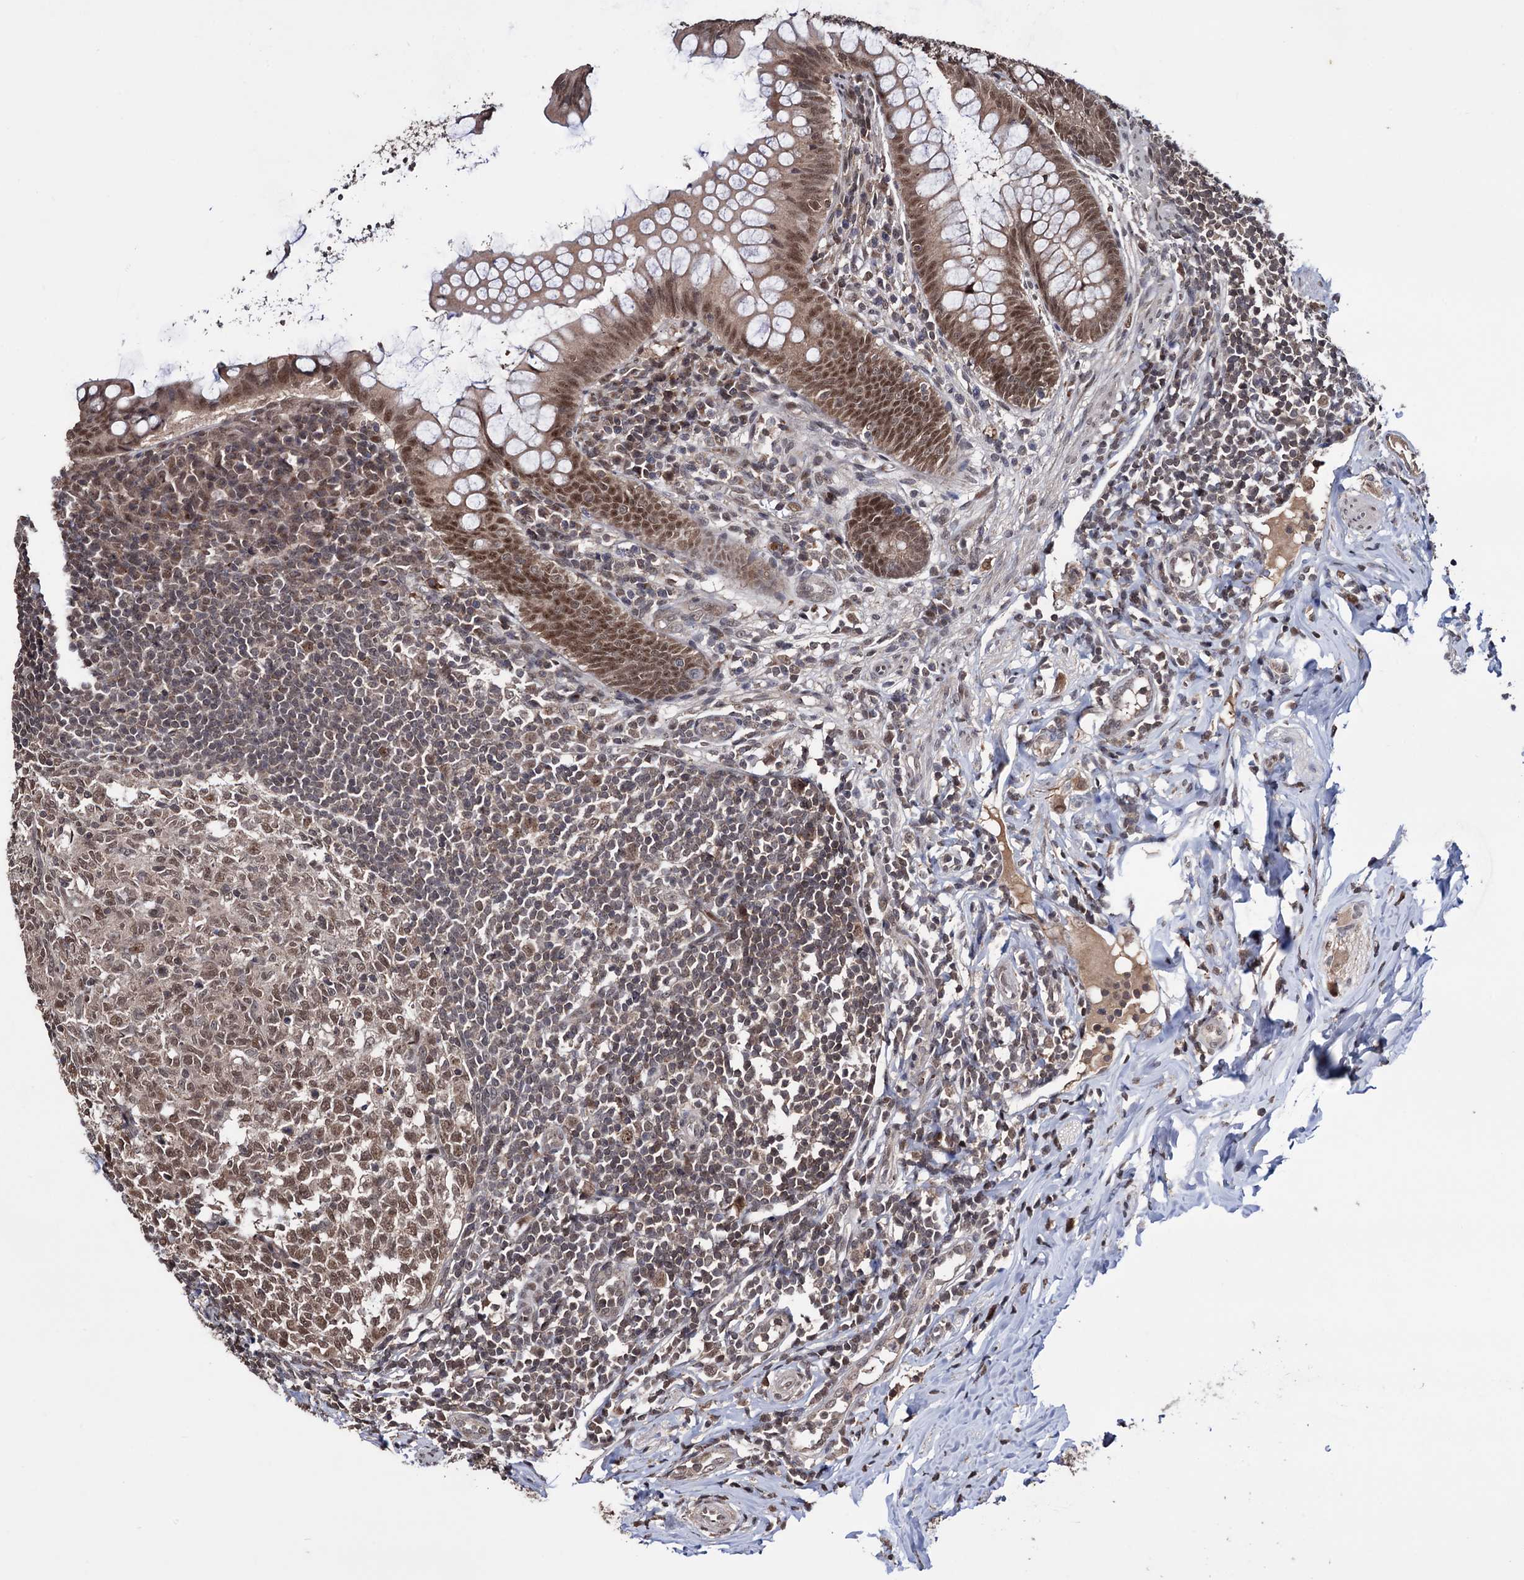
{"staining": {"intensity": "moderate", "quantity": ">75%", "location": "cytoplasmic/membranous,nuclear"}, "tissue": "appendix", "cell_type": "Glandular cells", "image_type": "normal", "snomed": [{"axis": "morphology", "description": "Normal tissue, NOS"}, {"axis": "topography", "description": "Appendix"}], "caption": "A medium amount of moderate cytoplasmic/membranous,nuclear expression is seen in about >75% of glandular cells in unremarkable appendix. (IHC, brightfield microscopy, high magnification).", "gene": "KLF5", "patient": {"sex": "female", "age": 33}}